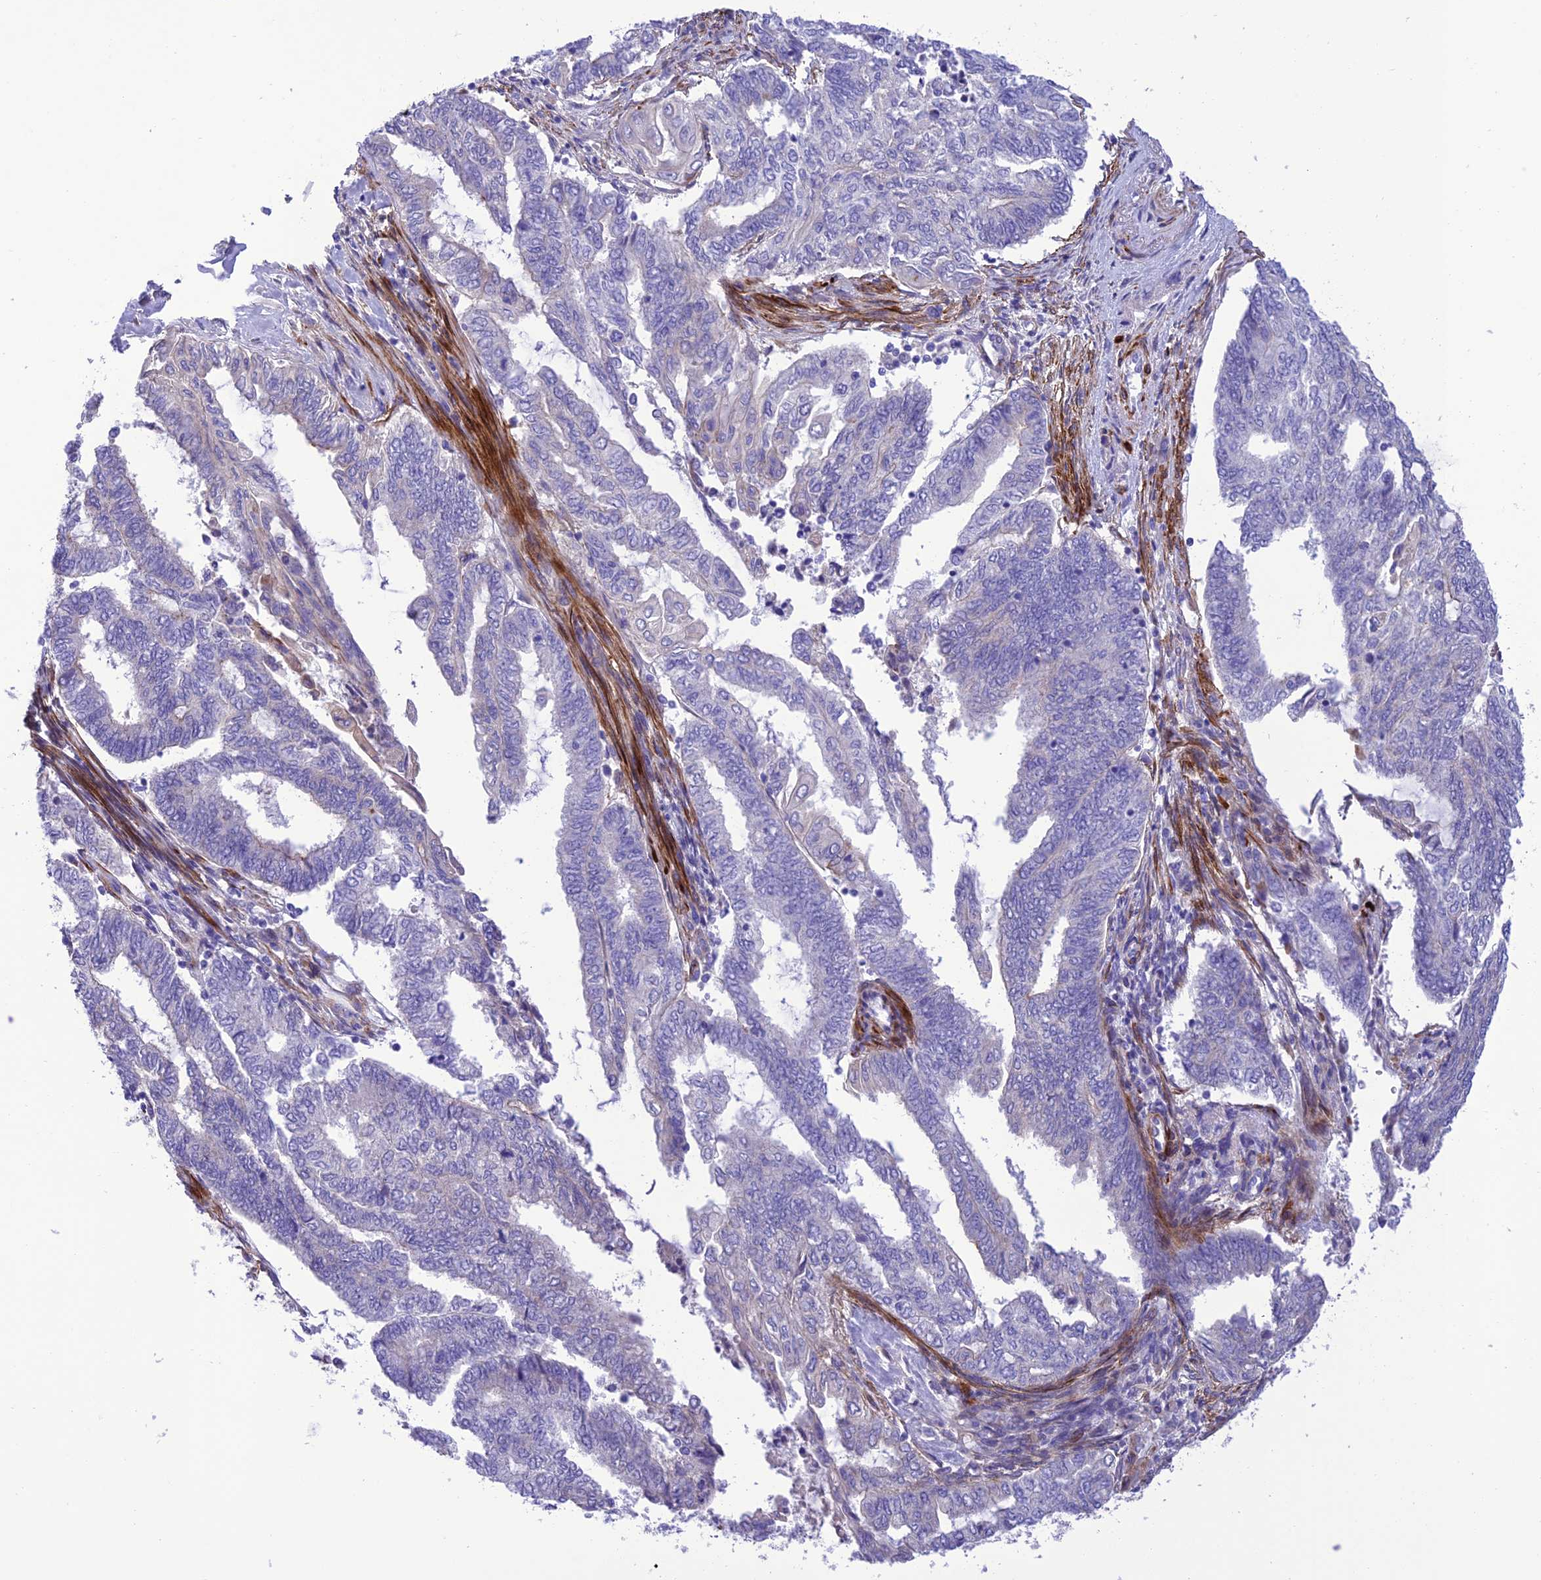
{"staining": {"intensity": "negative", "quantity": "none", "location": "none"}, "tissue": "endometrial cancer", "cell_type": "Tumor cells", "image_type": "cancer", "snomed": [{"axis": "morphology", "description": "Adenocarcinoma, NOS"}, {"axis": "topography", "description": "Uterus"}, {"axis": "topography", "description": "Endometrium"}], "caption": "The immunohistochemistry (IHC) photomicrograph has no significant positivity in tumor cells of adenocarcinoma (endometrial) tissue. The staining was performed using DAB to visualize the protein expression in brown, while the nuclei were stained in blue with hematoxylin (Magnification: 20x).", "gene": "FRA10AC1", "patient": {"sex": "female", "age": 70}}